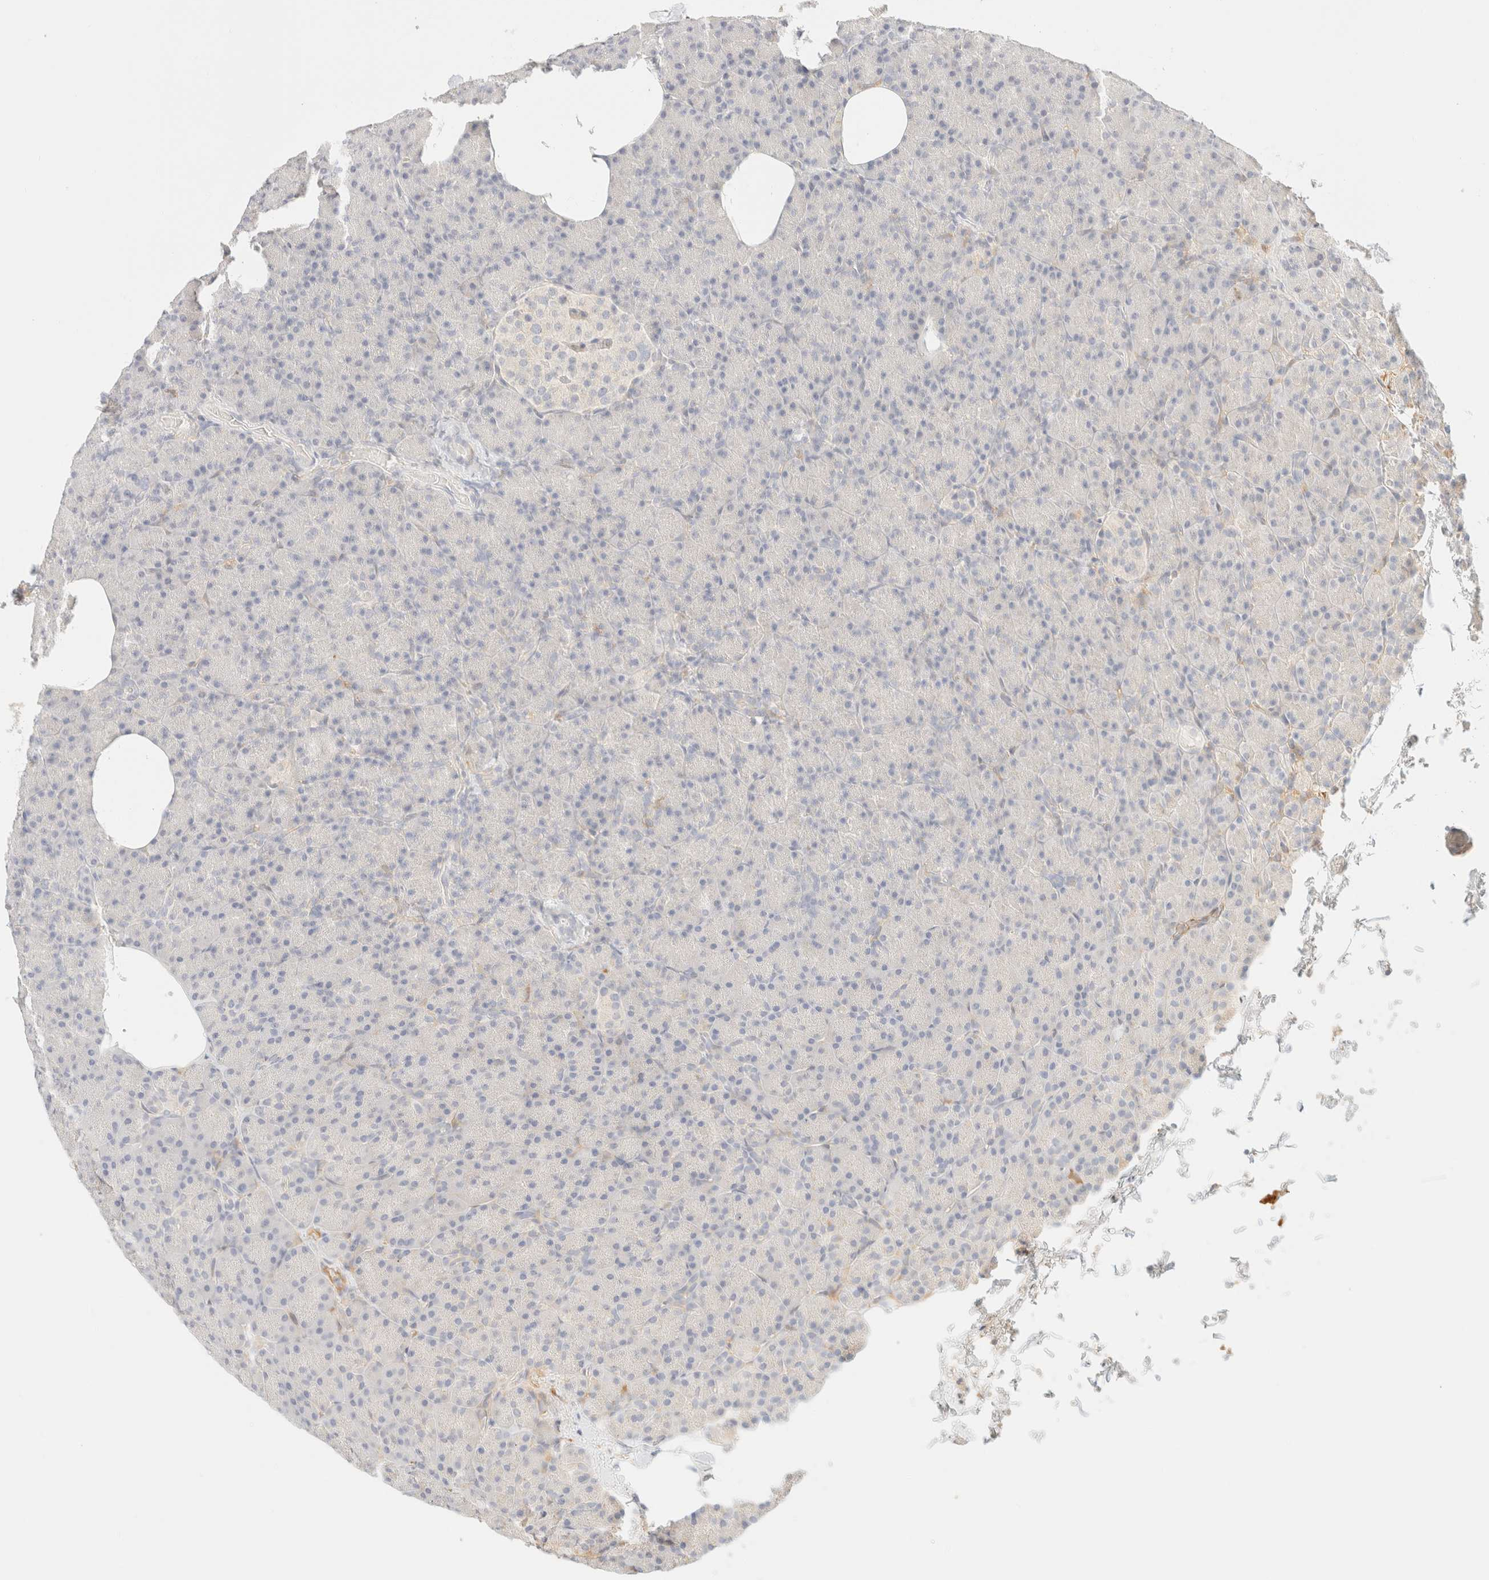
{"staining": {"intensity": "negative", "quantity": "none", "location": "none"}, "tissue": "pancreas", "cell_type": "Exocrine glandular cells", "image_type": "normal", "snomed": [{"axis": "morphology", "description": "Normal tissue, NOS"}, {"axis": "topography", "description": "Pancreas"}], "caption": "This is an immunohistochemistry (IHC) micrograph of normal human pancreas. There is no staining in exocrine glandular cells.", "gene": "FHOD1", "patient": {"sex": "female", "age": 43}}